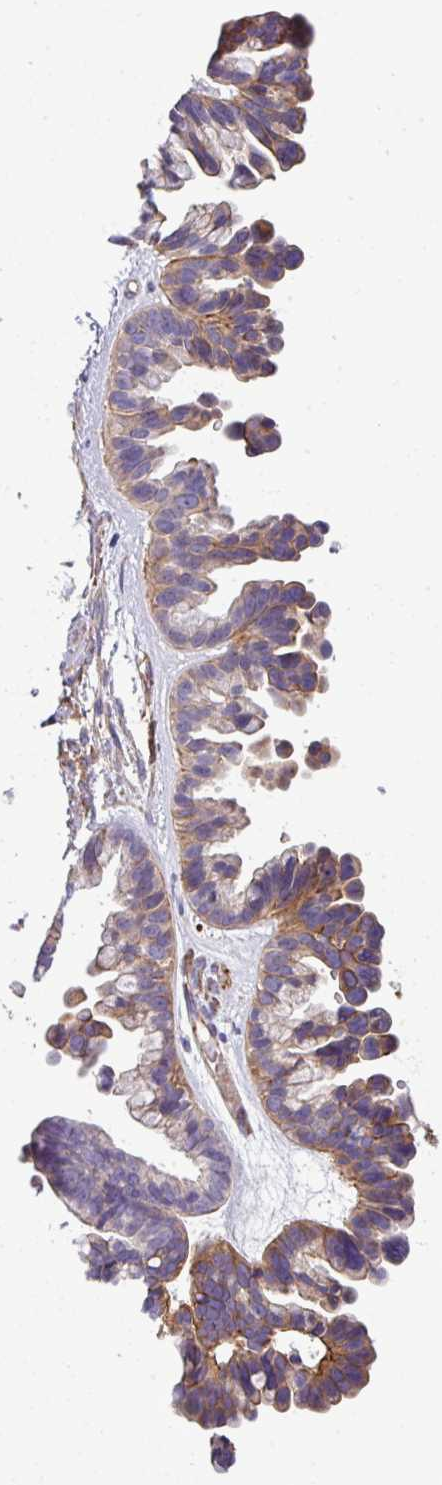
{"staining": {"intensity": "moderate", "quantity": "25%-75%", "location": "cytoplasmic/membranous"}, "tissue": "ovarian cancer", "cell_type": "Tumor cells", "image_type": "cancer", "snomed": [{"axis": "morphology", "description": "Cystadenocarcinoma, serous, NOS"}, {"axis": "topography", "description": "Ovary"}], "caption": "The immunohistochemical stain labels moderate cytoplasmic/membranous expression in tumor cells of ovarian cancer (serous cystadenocarcinoma) tissue.", "gene": "PARD6A", "patient": {"sex": "female", "age": 56}}